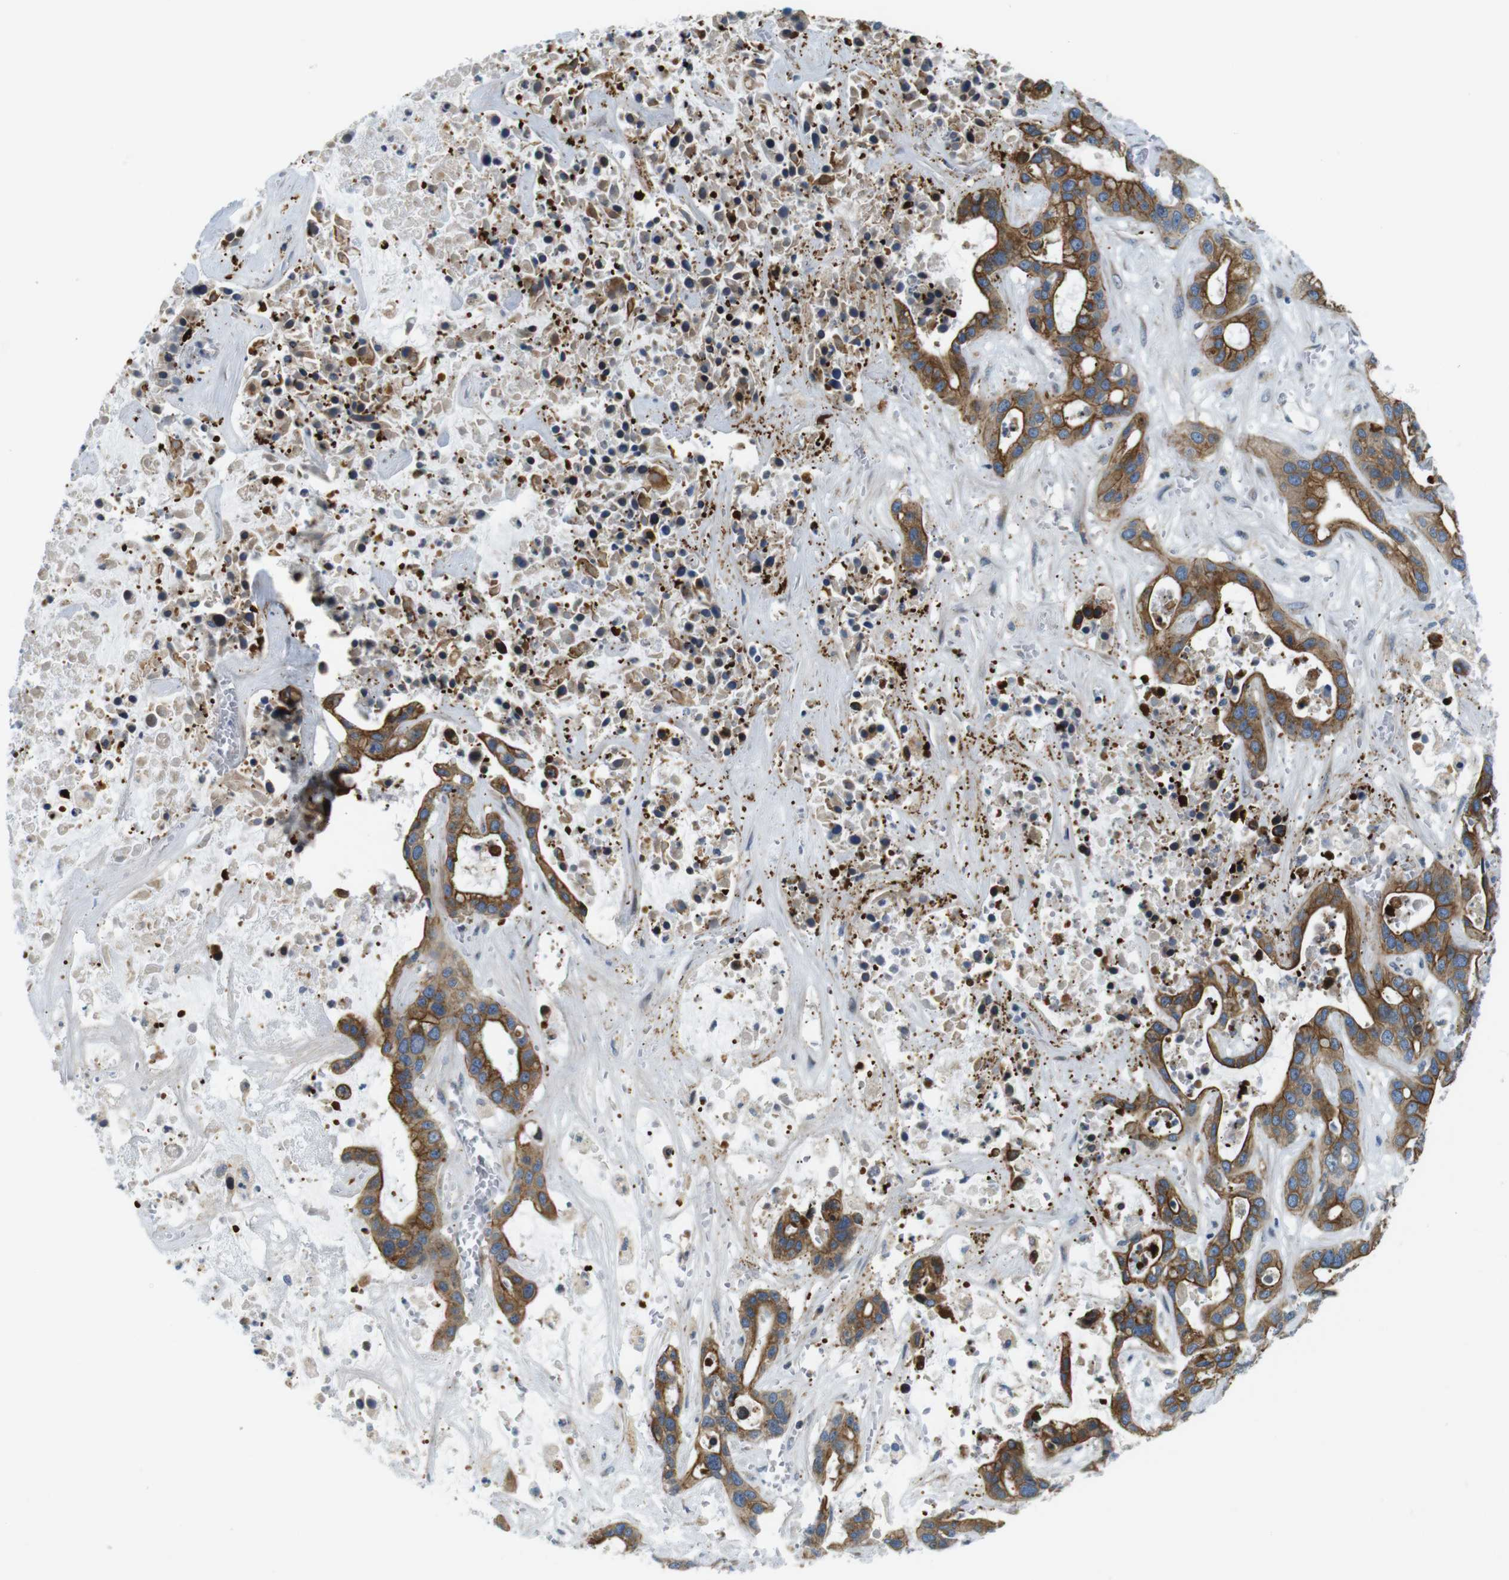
{"staining": {"intensity": "moderate", "quantity": ">75%", "location": "cytoplasmic/membranous"}, "tissue": "liver cancer", "cell_type": "Tumor cells", "image_type": "cancer", "snomed": [{"axis": "morphology", "description": "Cholangiocarcinoma"}, {"axis": "topography", "description": "Liver"}], "caption": "Brown immunohistochemical staining in cholangiocarcinoma (liver) shows moderate cytoplasmic/membranous staining in approximately >75% of tumor cells.", "gene": "ZDHHC3", "patient": {"sex": "female", "age": 65}}